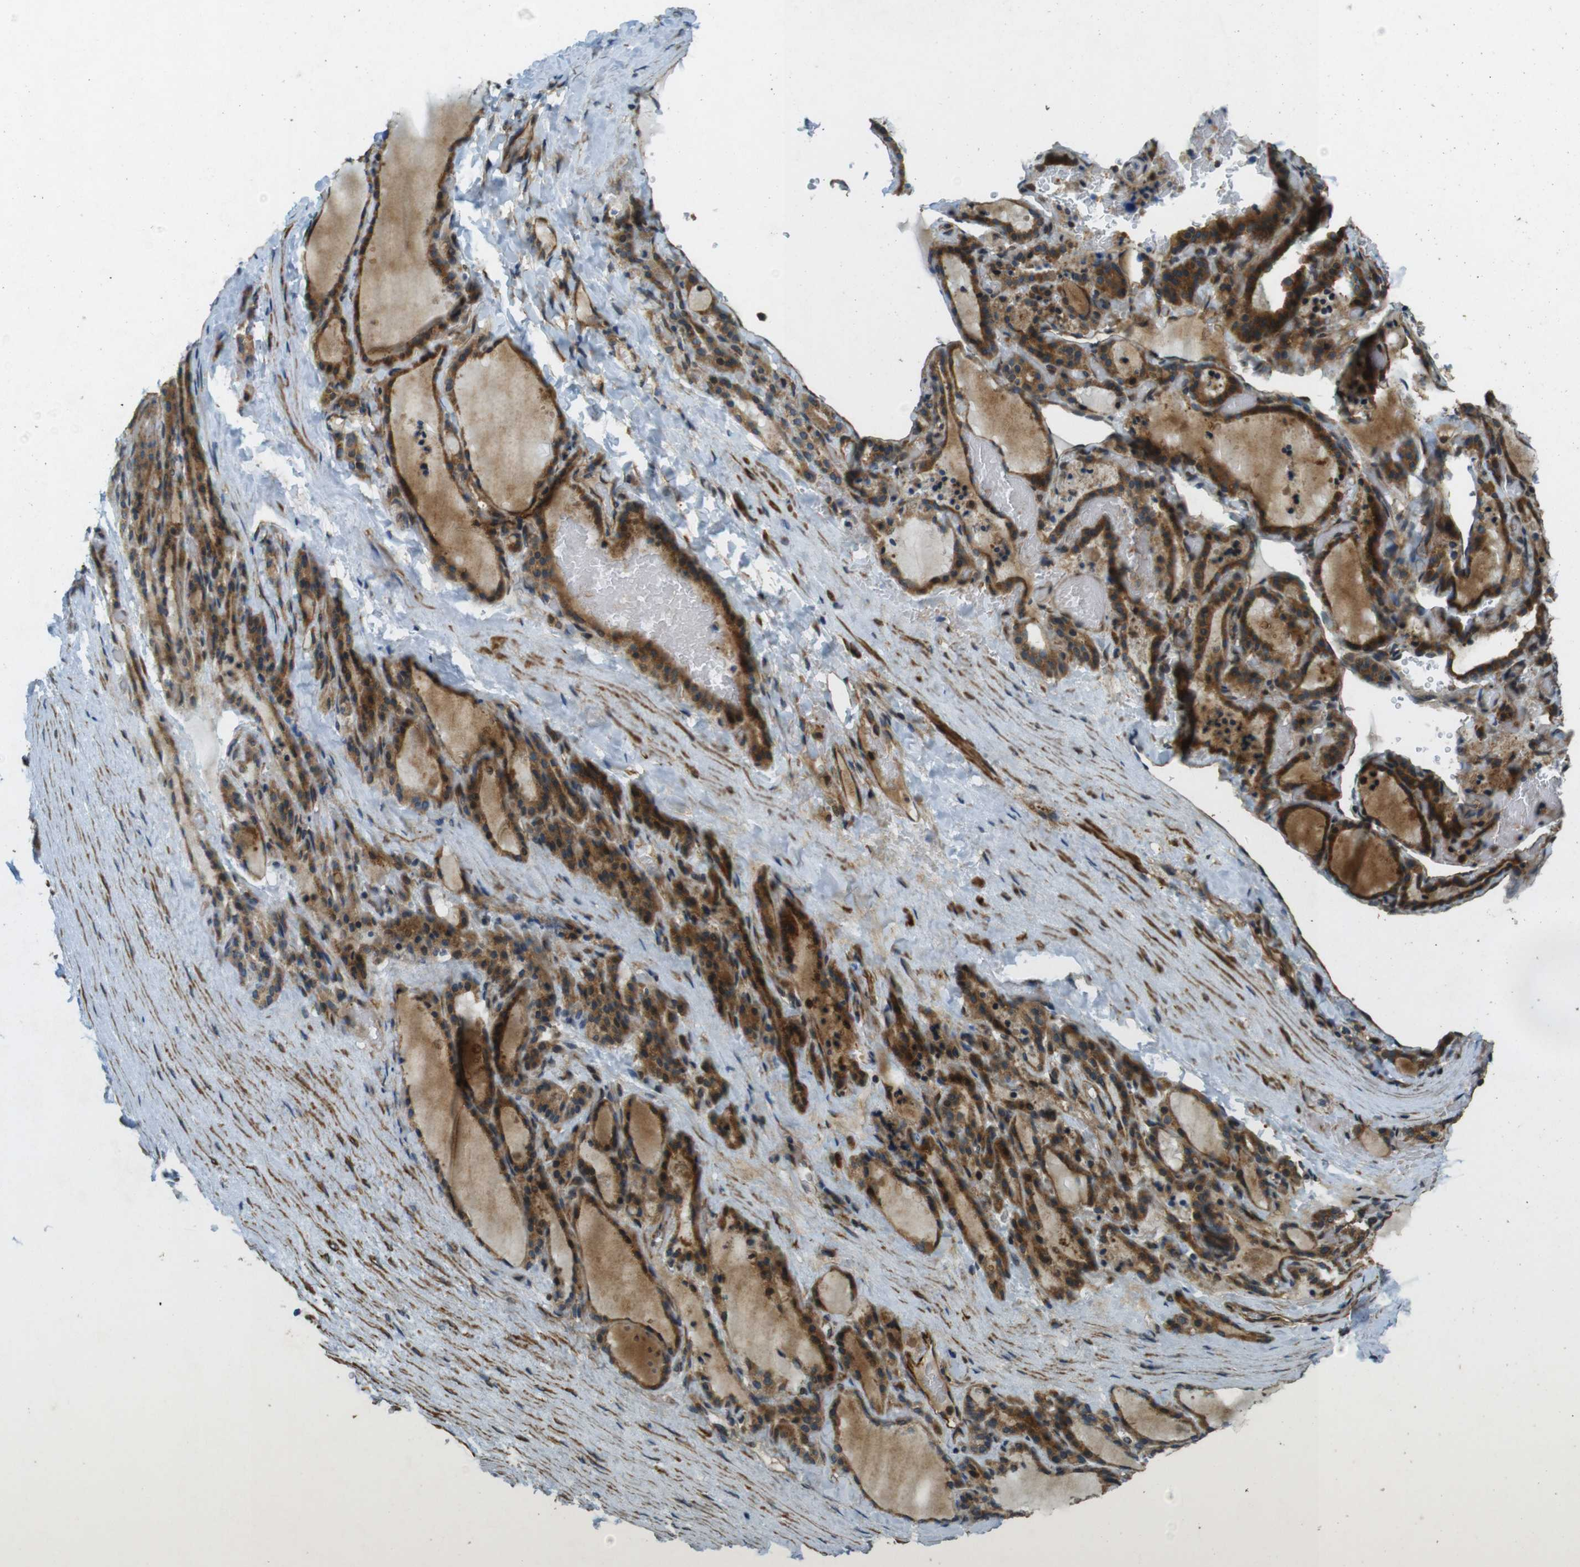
{"staining": {"intensity": "strong", "quantity": ">75%", "location": "cytoplasmic/membranous"}, "tissue": "thyroid gland", "cell_type": "Glandular cells", "image_type": "normal", "snomed": [{"axis": "morphology", "description": "Normal tissue, NOS"}, {"axis": "topography", "description": "Thyroid gland"}], "caption": "This is an image of immunohistochemistry staining of benign thyroid gland, which shows strong positivity in the cytoplasmic/membranous of glandular cells.", "gene": "BNIP3", "patient": {"sex": "female", "age": 28}}